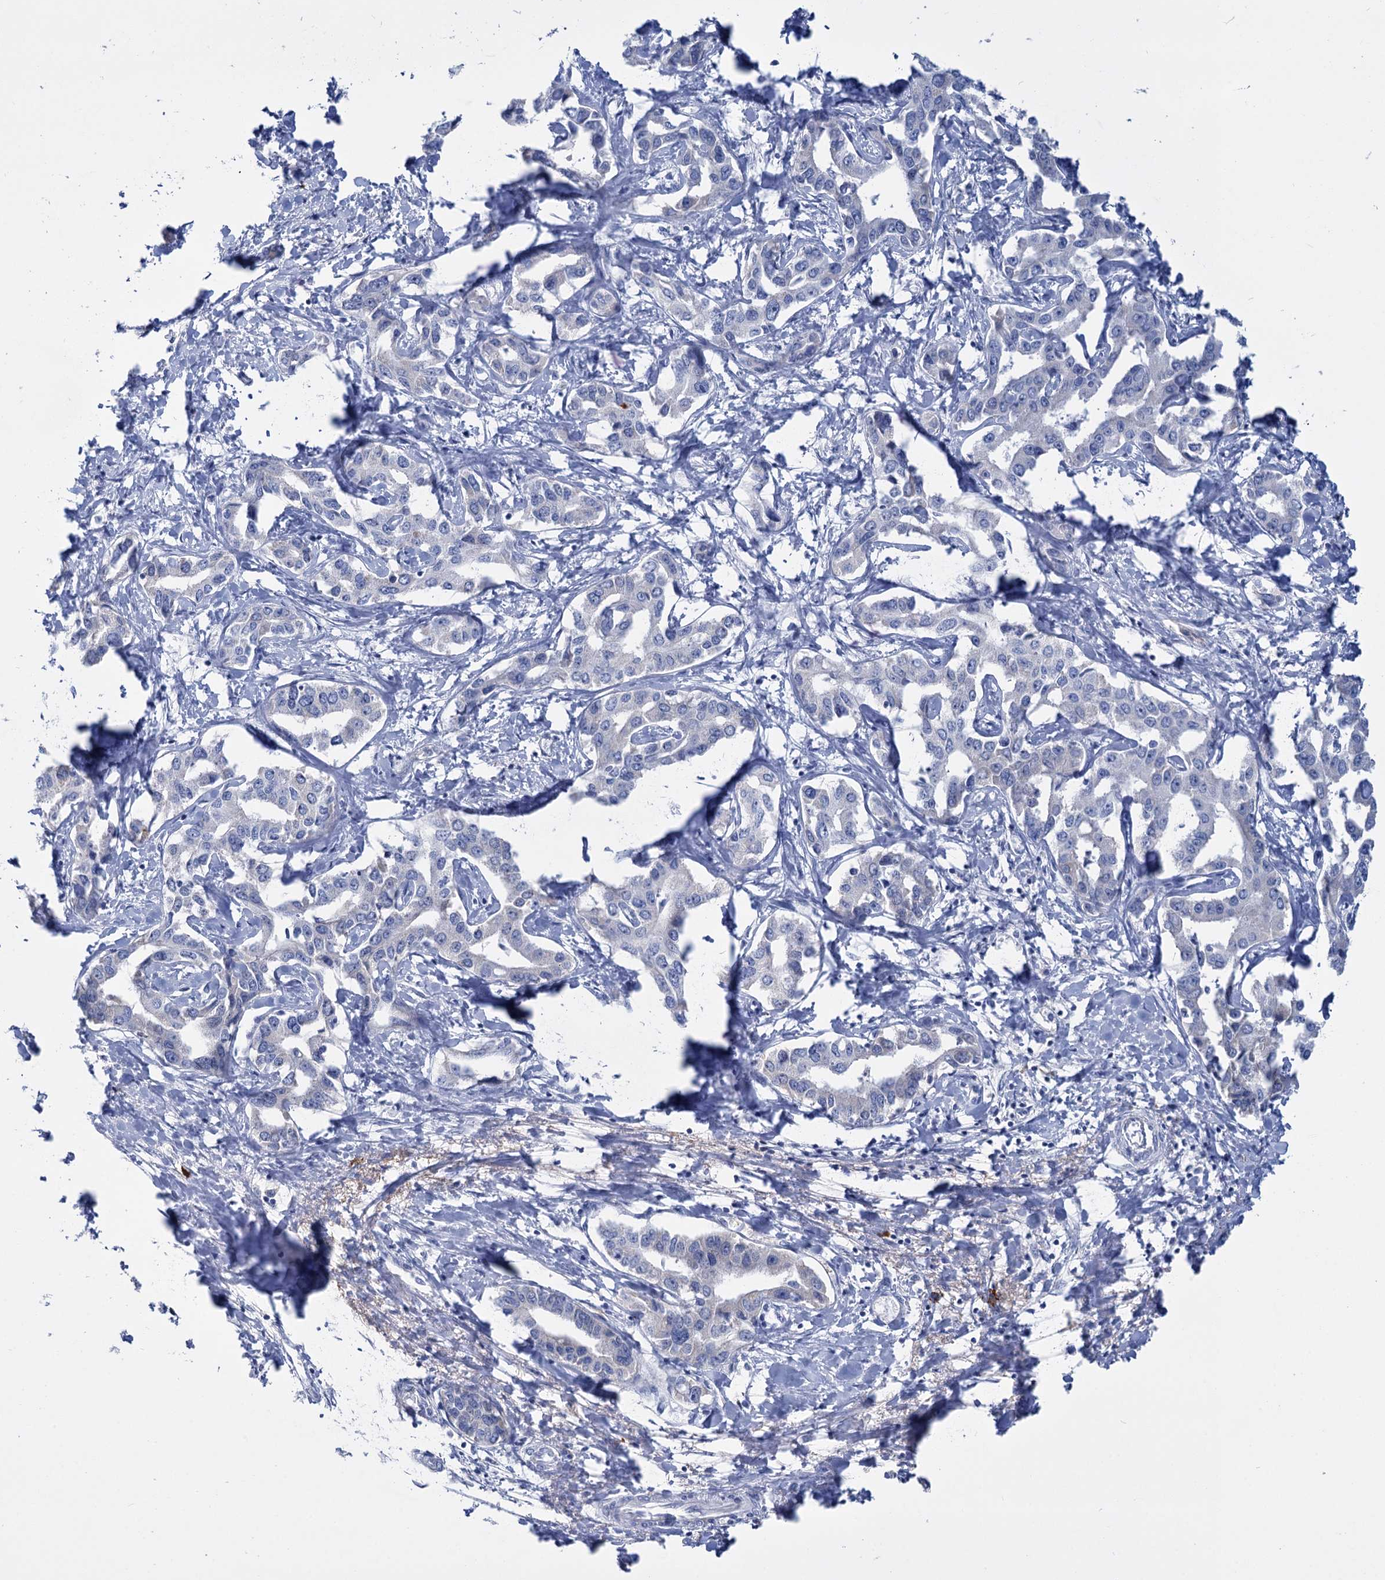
{"staining": {"intensity": "negative", "quantity": "none", "location": "none"}, "tissue": "liver cancer", "cell_type": "Tumor cells", "image_type": "cancer", "snomed": [{"axis": "morphology", "description": "Cholangiocarcinoma"}, {"axis": "topography", "description": "Liver"}], "caption": "Human liver cancer (cholangiocarcinoma) stained for a protein using IHC reveals no positivity in tumor cells.", "gene": "FBXW12", "patient": {"sex": "male", "age": 59}}